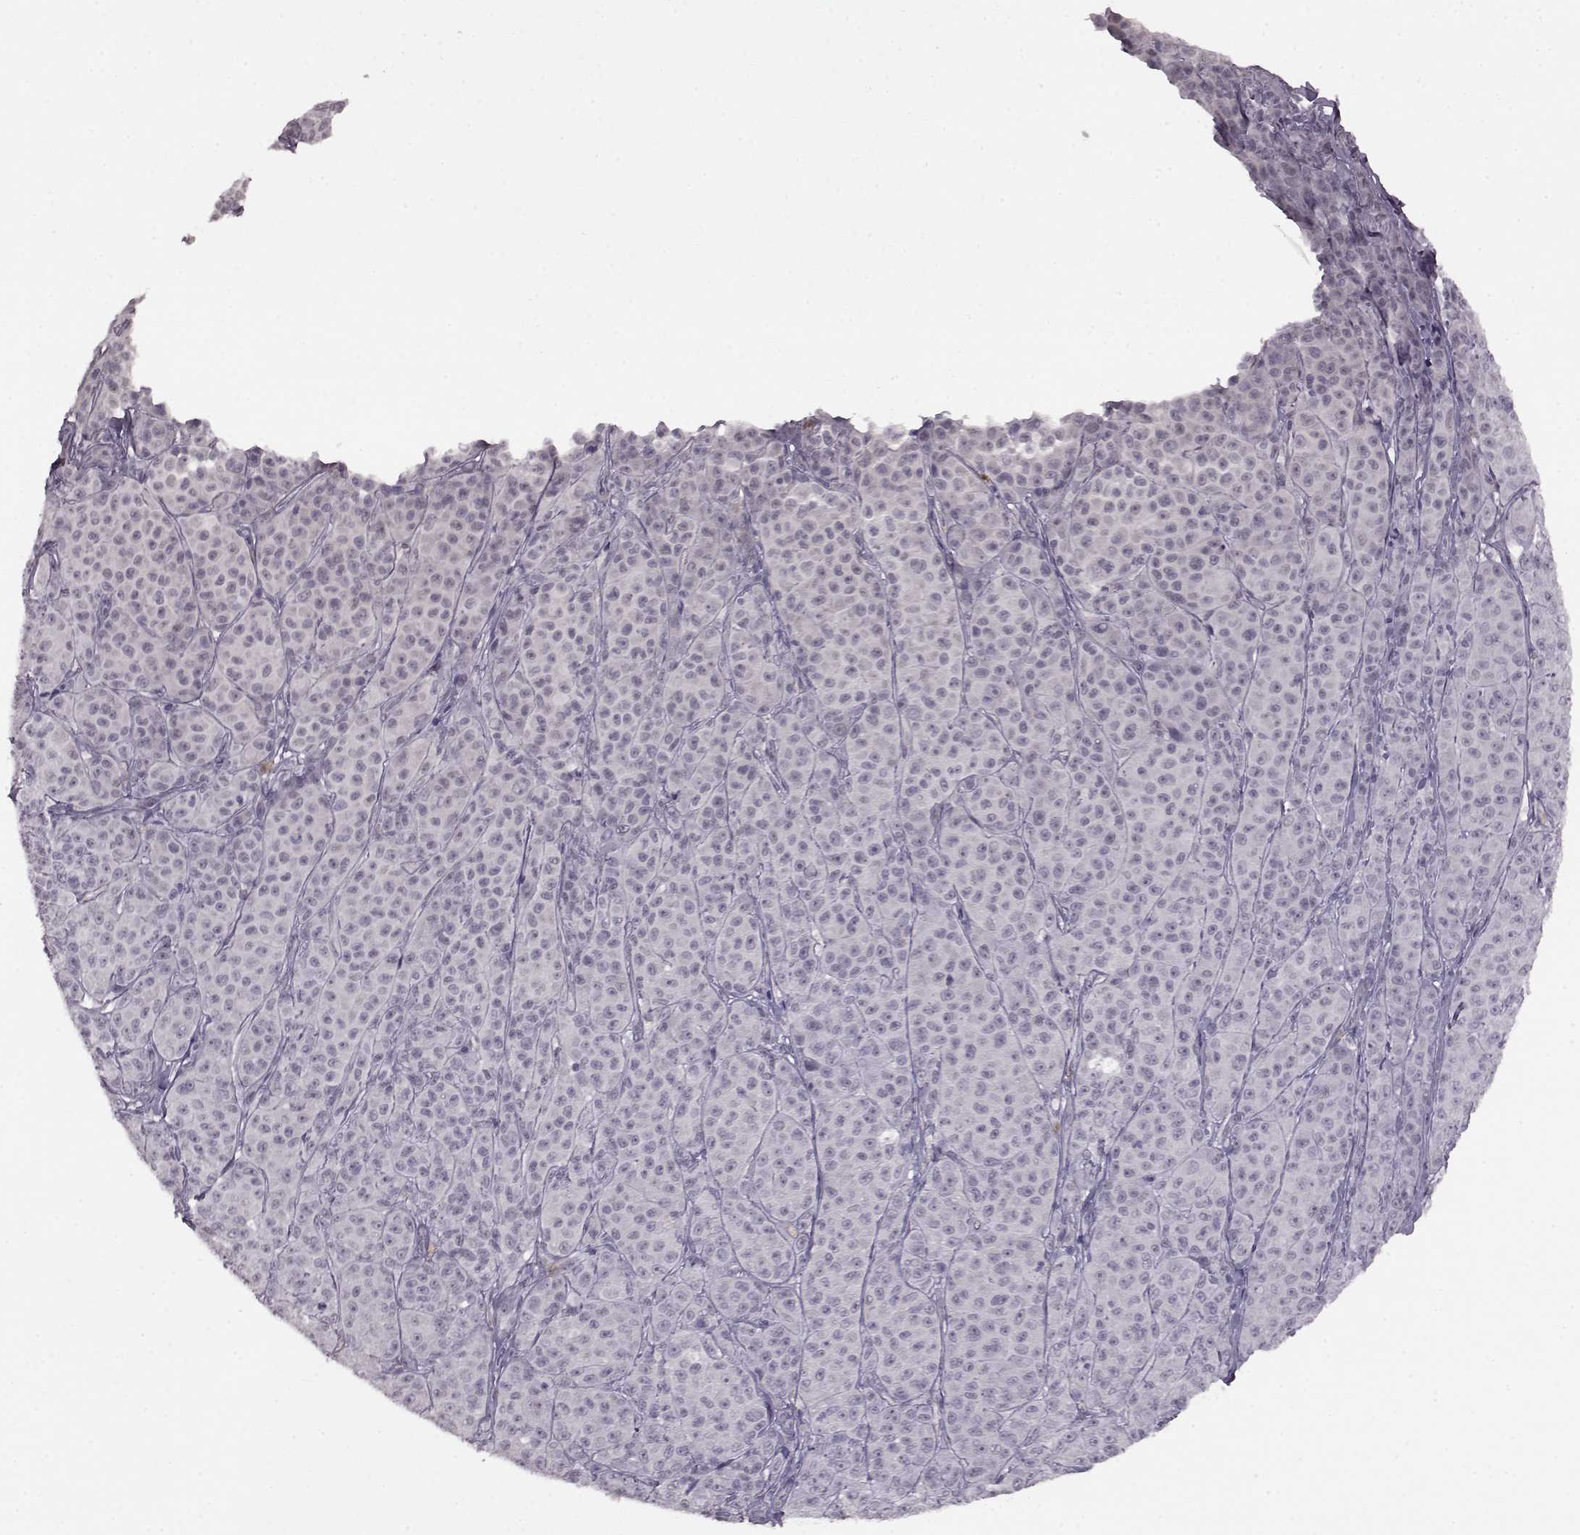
{"staining": {"intensity": "negative", "quantity": "none", "location": "none"}, "tissue": "melanoma", "cell_type": "Tumor cells", "image_type": "cancer", "snomed": [{"axis": "morphology", "description": "Malignant melanoma, NOS"}, {"axis": "topography", "description": "Skin"}], "caption": "Tumor cells are negative for brown protein staining in malignant melanoma.", "gene": "PROP1", "patient": {"sex": "male", "age": 89}}